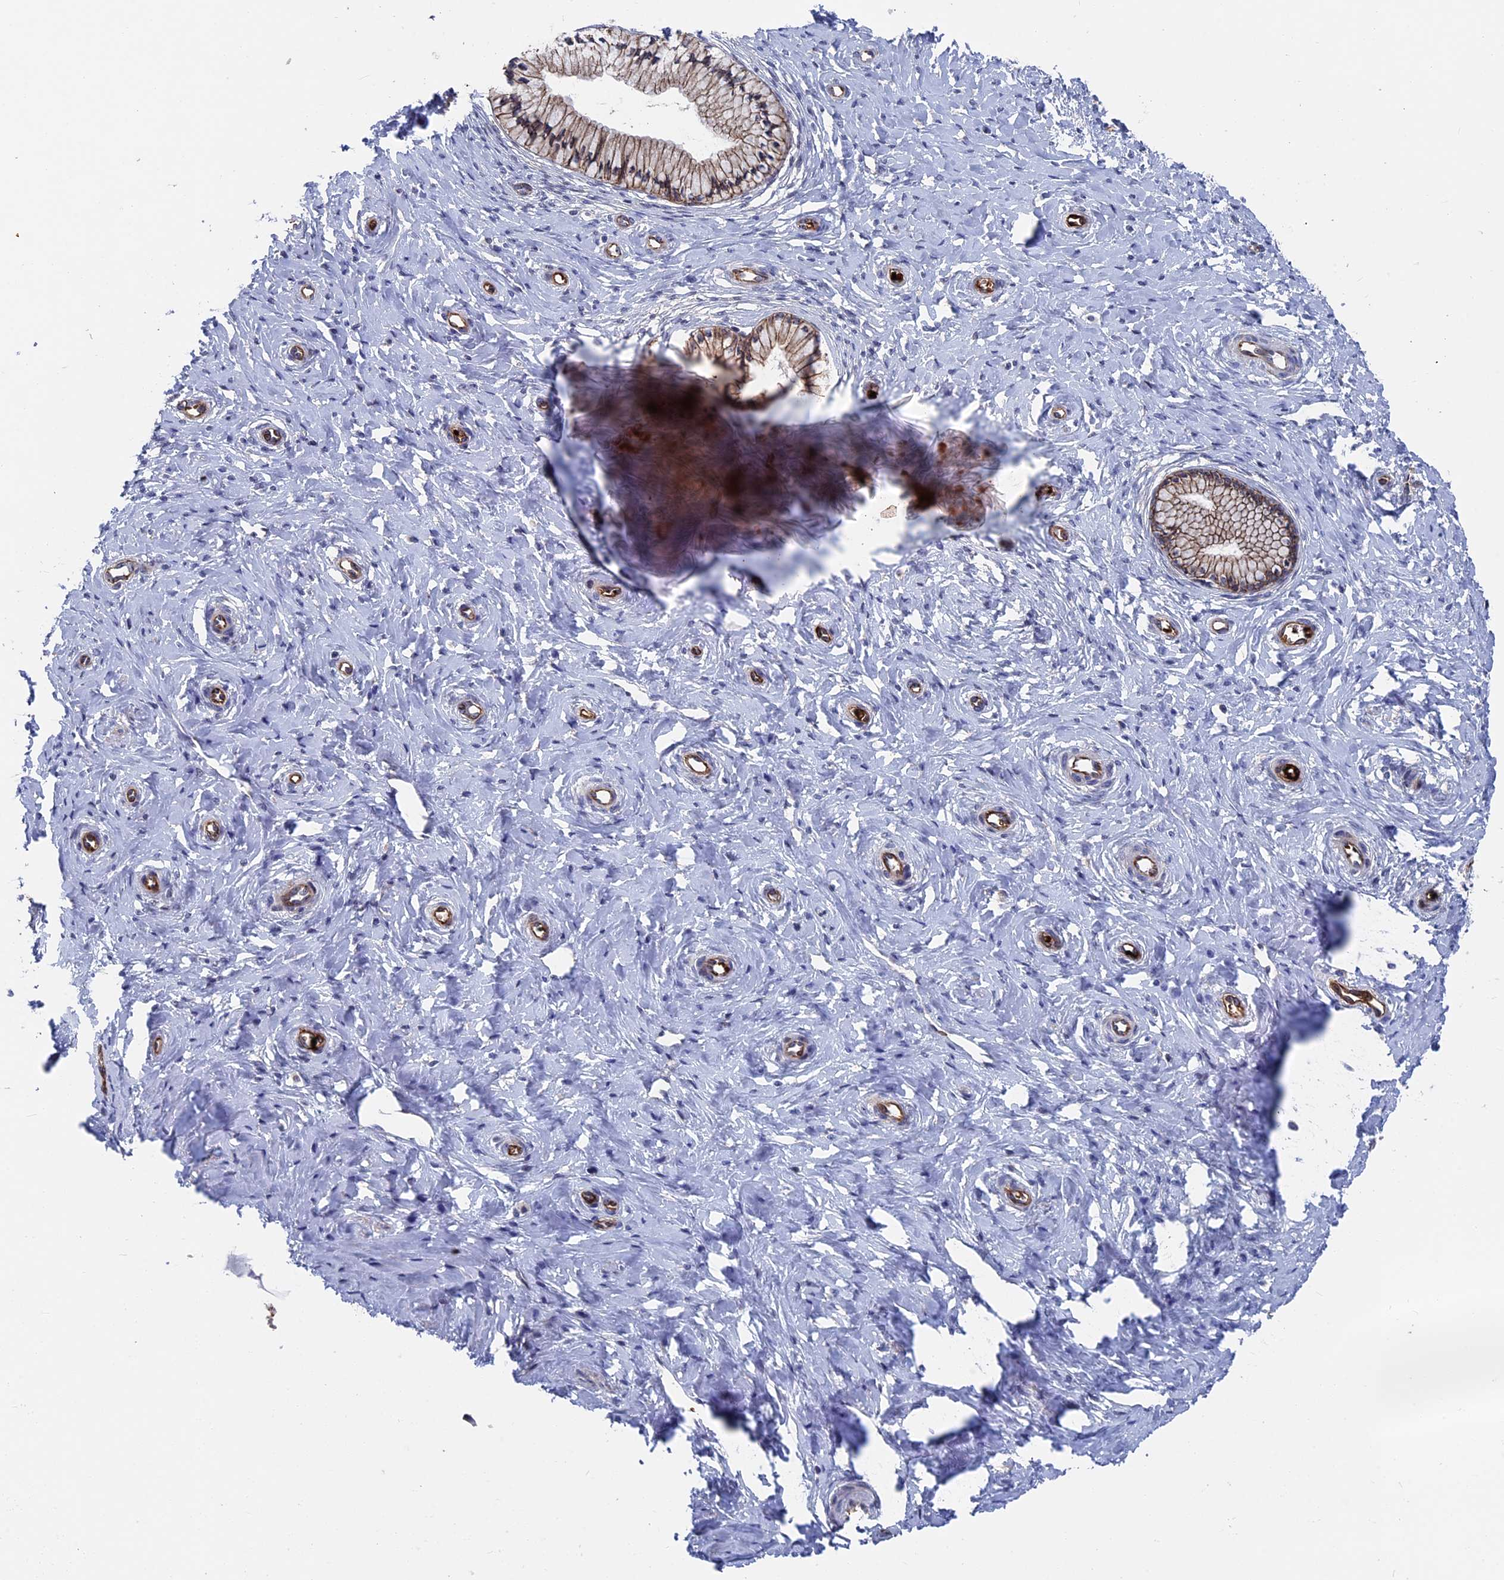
{"staining": {"intensity": "moderate", "quantity": ">75%", "location": "cytoplasmic/membranous,nuclear"}, "tissue": "cervix", "cell_type": "Glandular cells", "image_type": "normal", "snomed": [{"axis": "morphology", "description": "Normal tissue, NOS"}, {"axis": "topography", "description": "Cervix"}], "caption": "Unremarkable cervix was stained to show a protein in brown. There is medium levels of moderate cytoplasmic/membranous,nuclear positivity in approximately >75% of glandular cells.", "gene": "EXOSC9", "patient": {"sex": "female", "age": 36}}